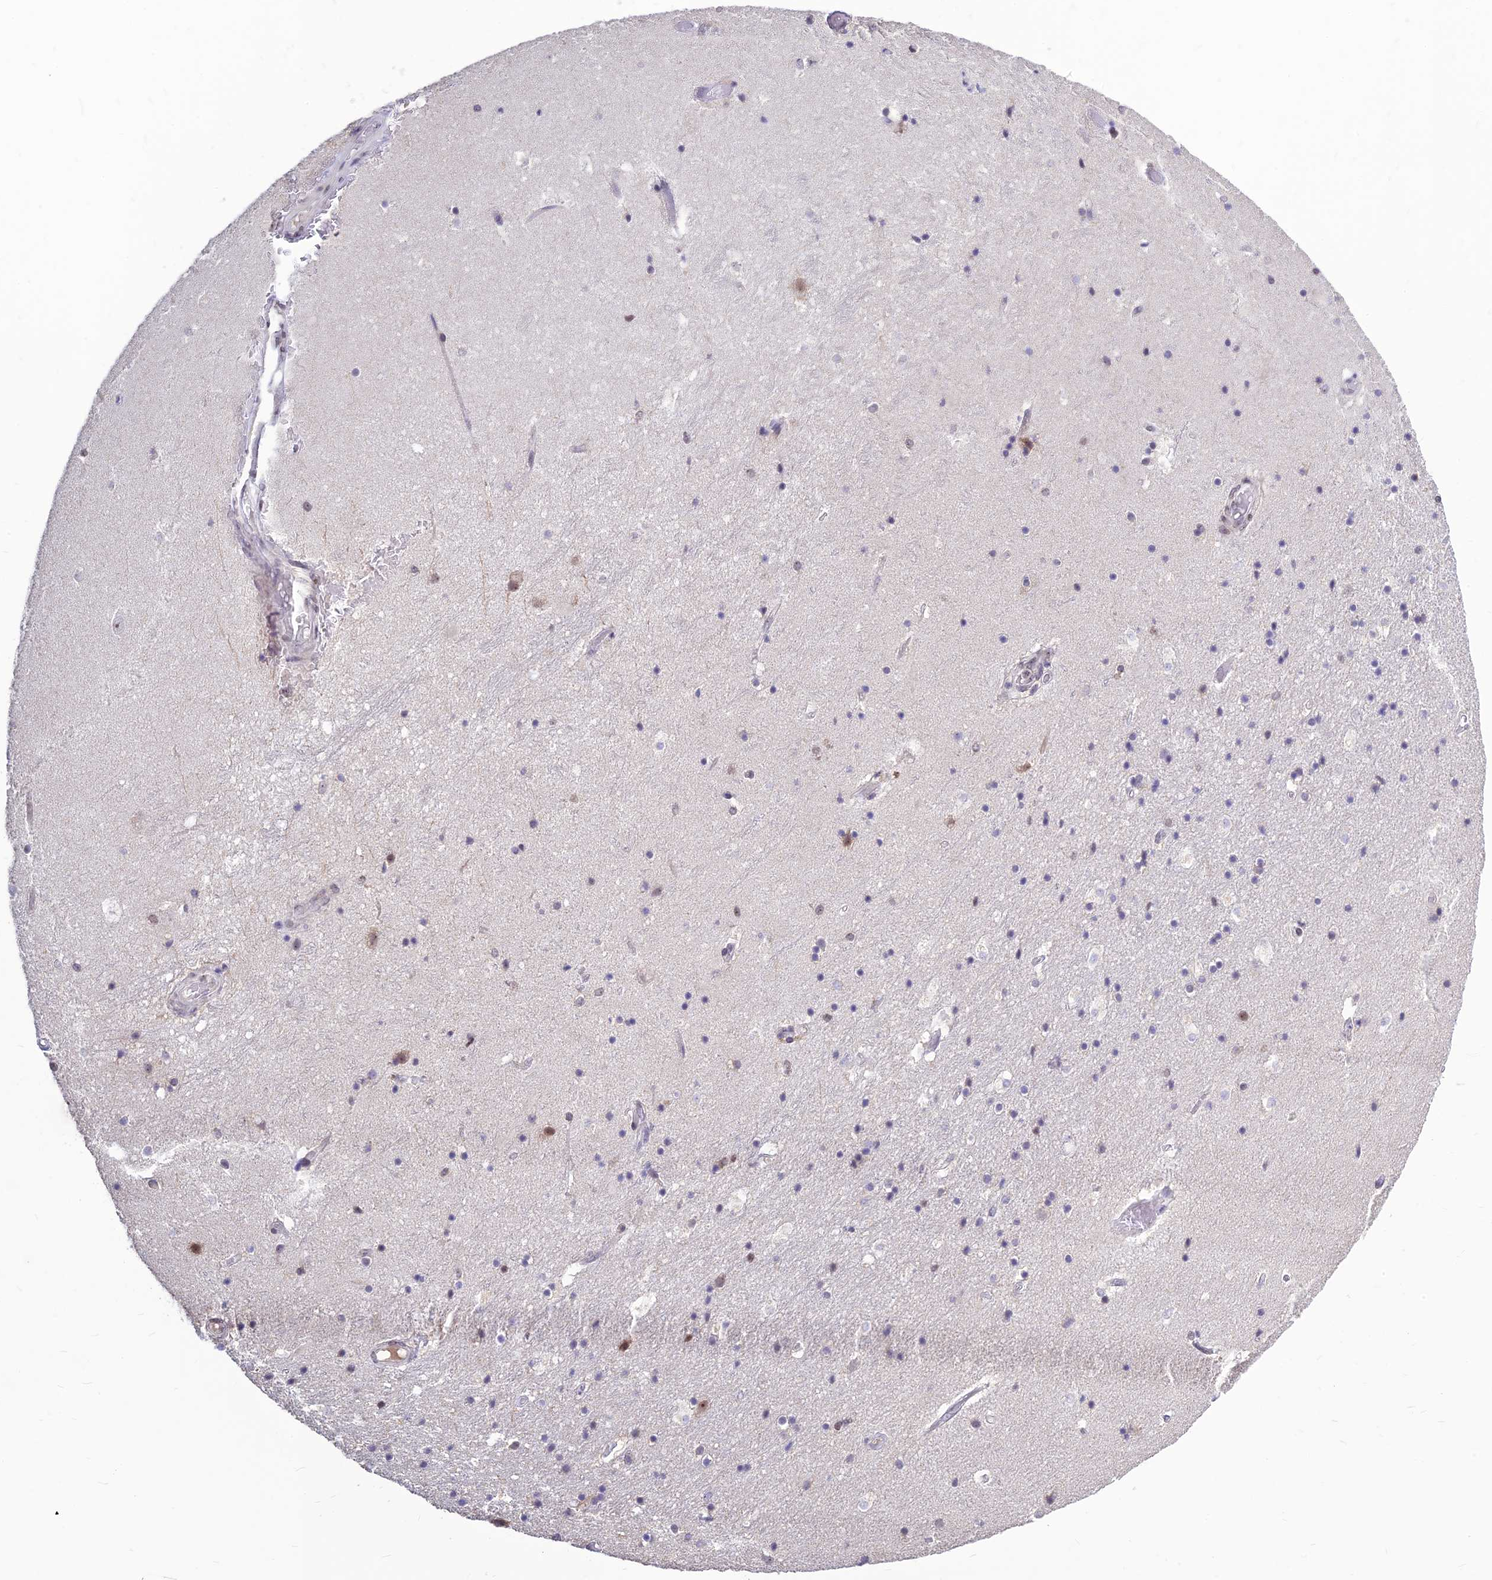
{"staining": {"intensity": "negative", "quantity": "none", "location": "none"}, "tissue": "hippocampus", "cell_type": "Glial cells", "image_type": "normal", "snomed": [{"axis": "morphology", "description": "Normal tissue, NOS"}, {"axis": "topography", "description": "Hippocampus"}], "caption": "An IHC micrograph of unremarkable hippocampus is shown. There is no staining in glial cells of hippocampus. (Brightfield microscopy of DAB (3,3'-diaminobenzidine) immunohistochemistry at high magnification).", "gene": "POLR1G", "patient": {"sex": "female", "age": 52}}